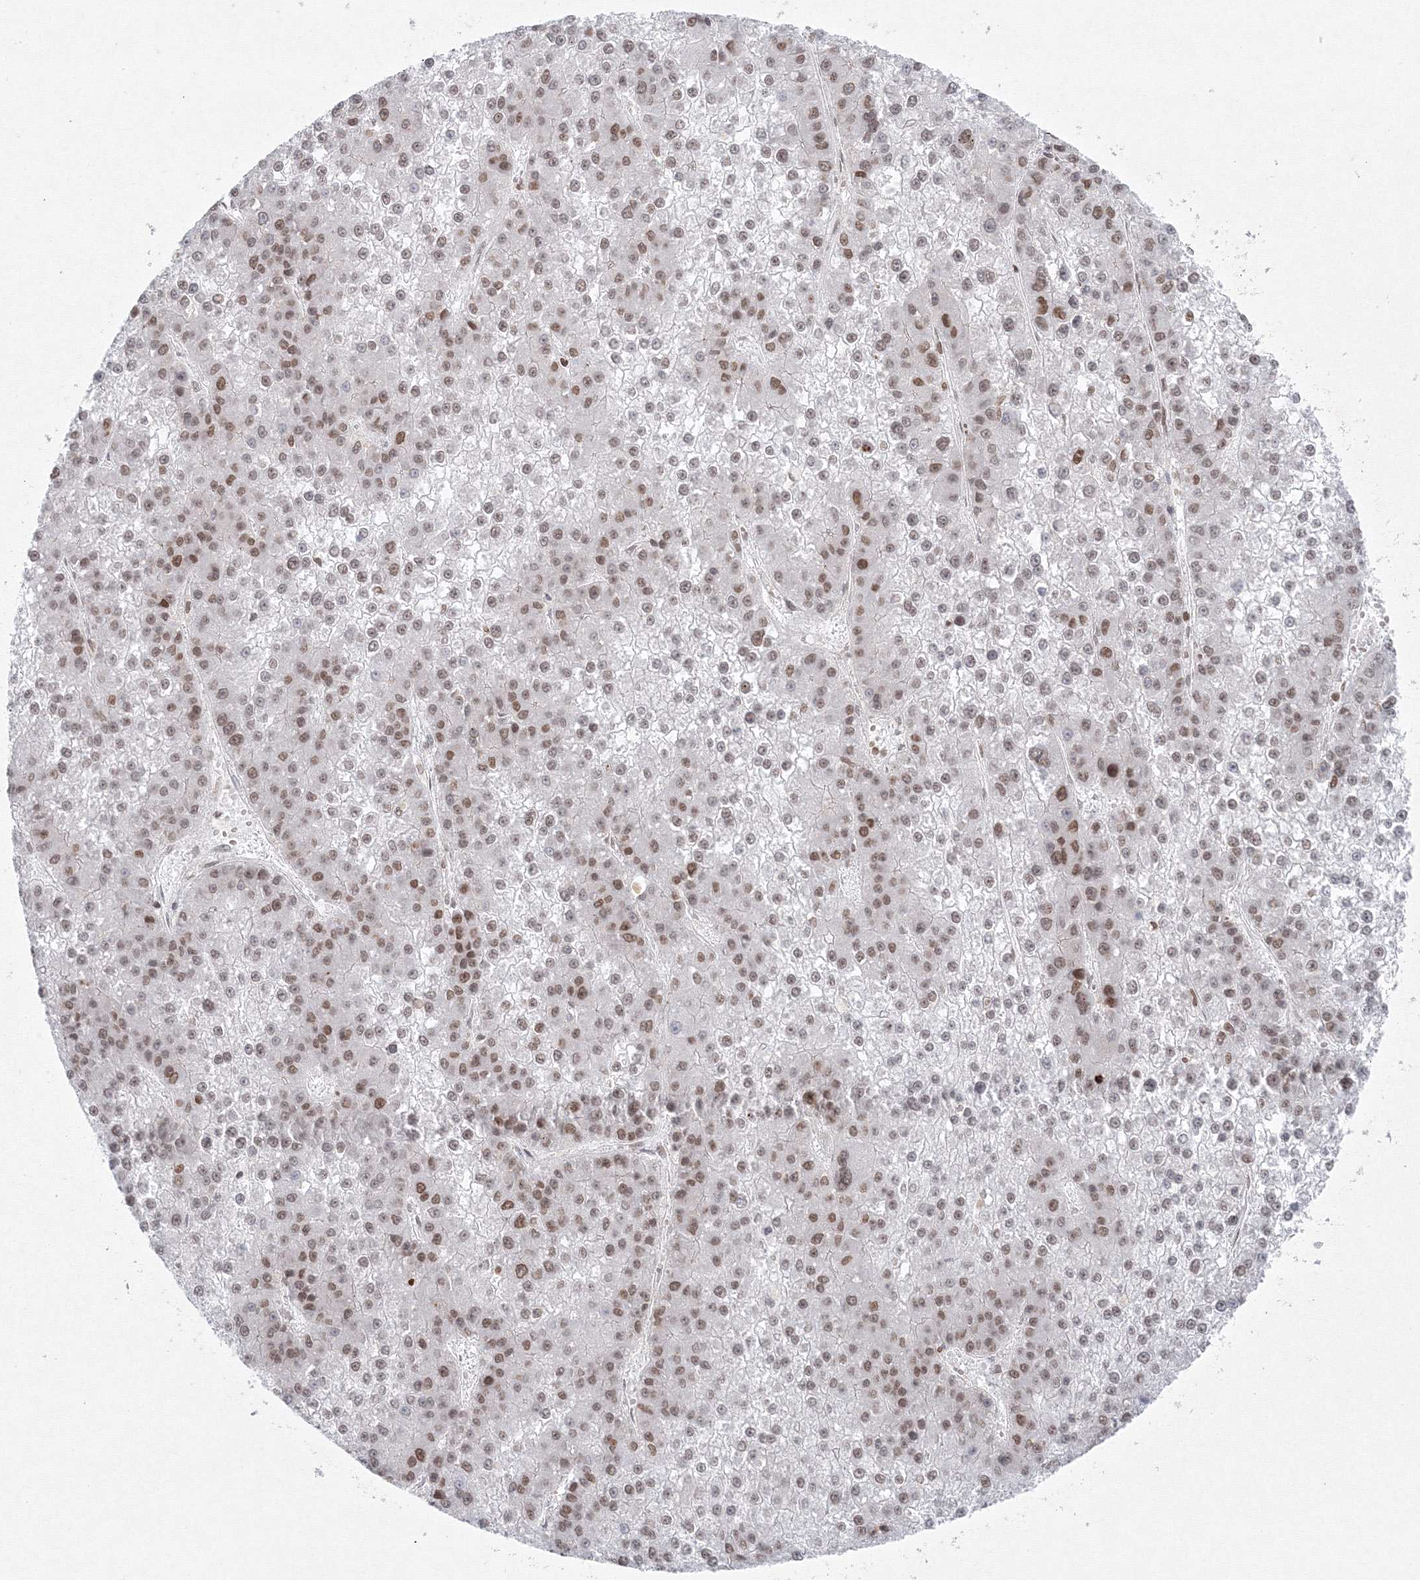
{"staining": {"intensity": "moderate", "quantity": "25%-75%", "location": "nuclear"}, "tissue": "liver cancer", "cell_type": "Tumor cells", "image_type": "cancer", "snomed": [{"axis": "morphology", "description": "Carcinoma, Hepatocellular, NOS"}, {"axis": "topography", "description": "Liver"}], "caption": "Moderate nuclear positivity is identified in approximately 25%-75% of tumor cells in liver cancer (hepatocellular carcinoma).", "gene": "KIF4A", "patient": {"sex": "female", "age": 73}}